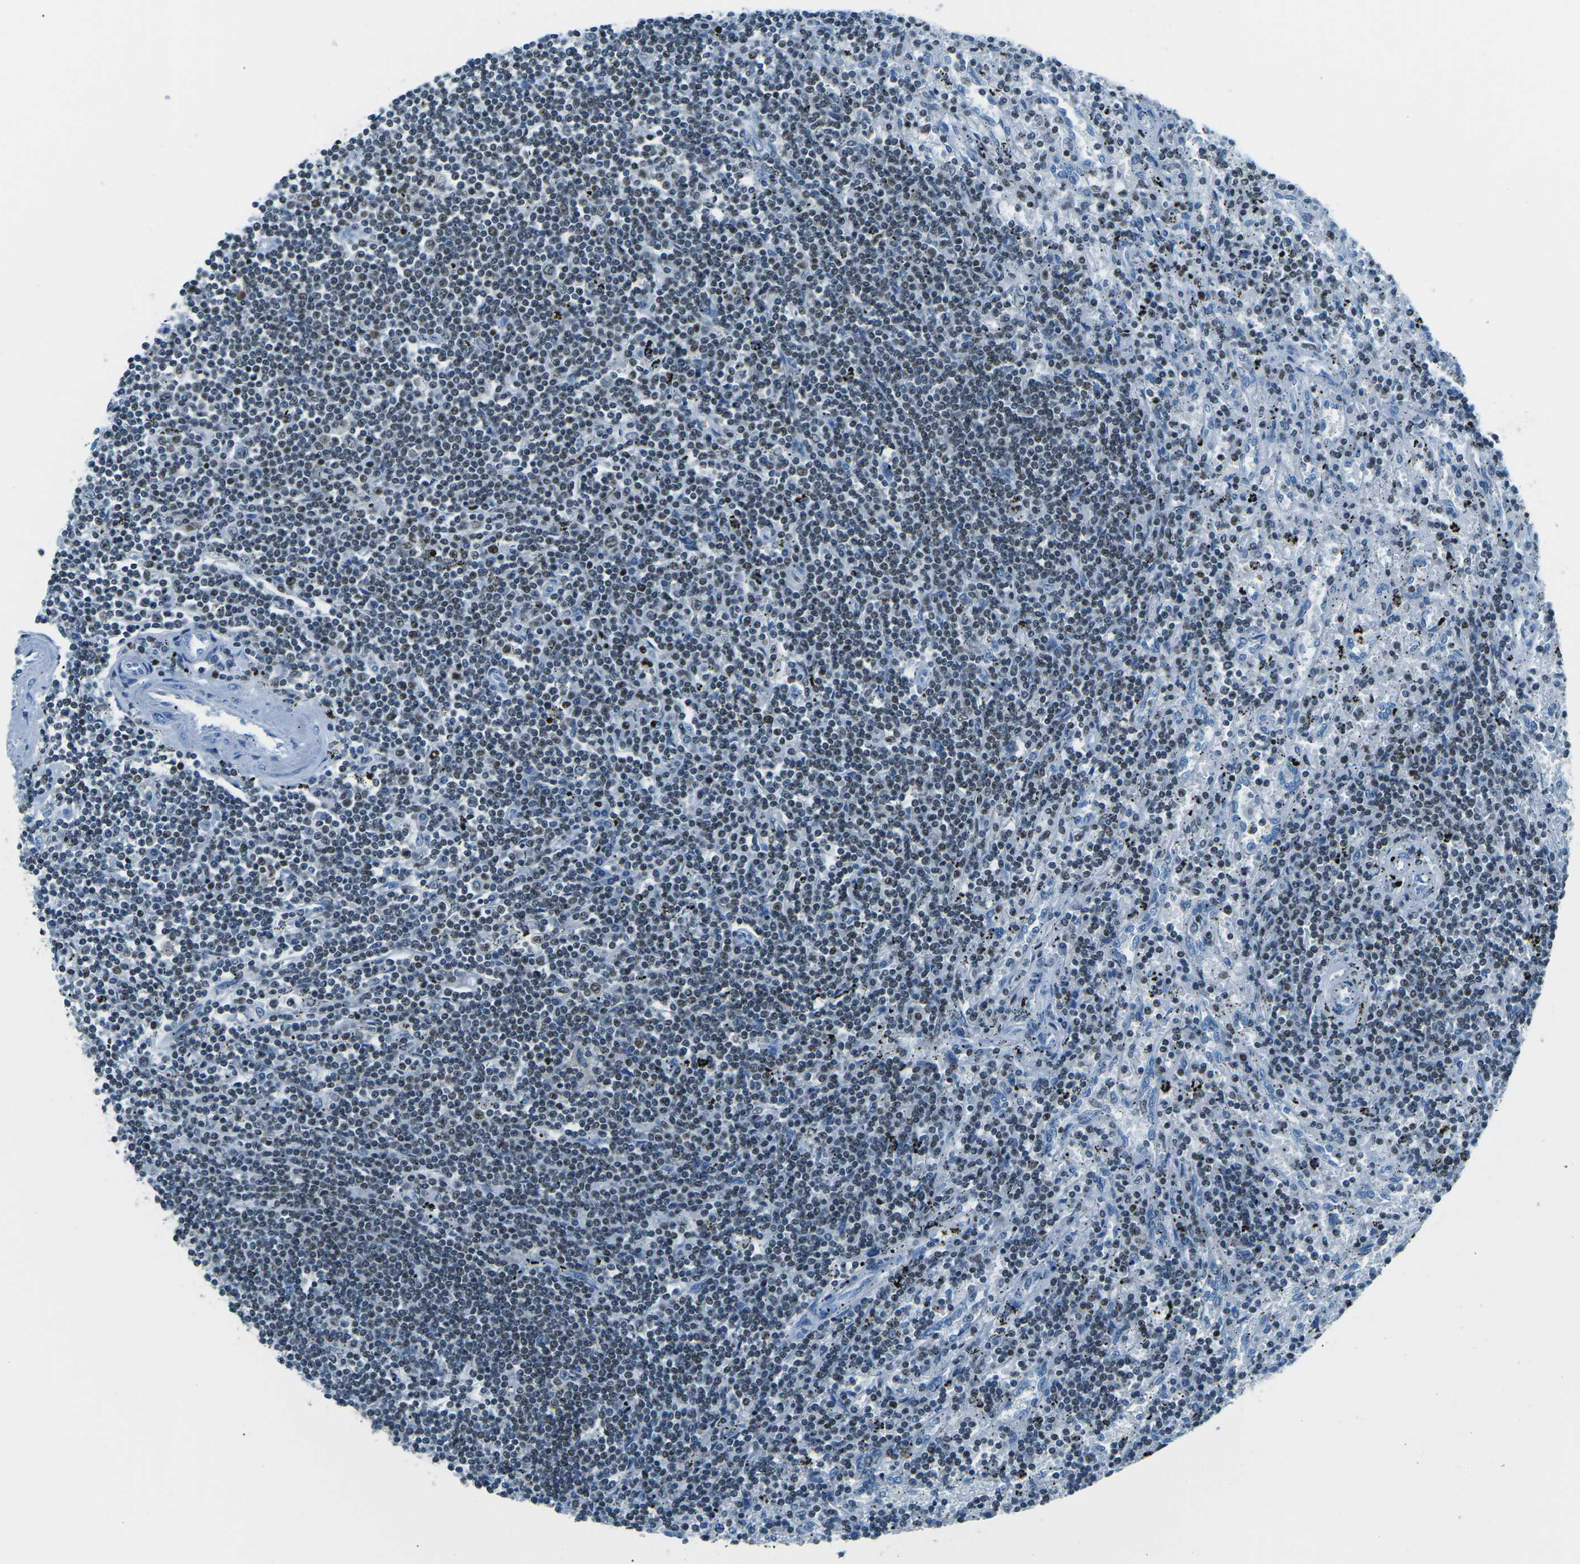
{"staining": {"intensity": "moderate", "quantity": ">75%", "location": "nuclear"}, "tissue": "lymphoma", "cell_type": "Tumor cells", "image_type": "cancer", "snomed": [{"axis": "morphology", "description": "Malignant lymphoma, non-Hodgkin's type, Low grade"}, {"axis": "topography", "description": "Spleen"}], "caption": "About >75% of tumor cells in human lymphoma display moderate nuclear protein positivity as visualized by brown immunohistochemical staining.", "gene": "CELF2", "patient": {"sex": "male", "age": 76}}